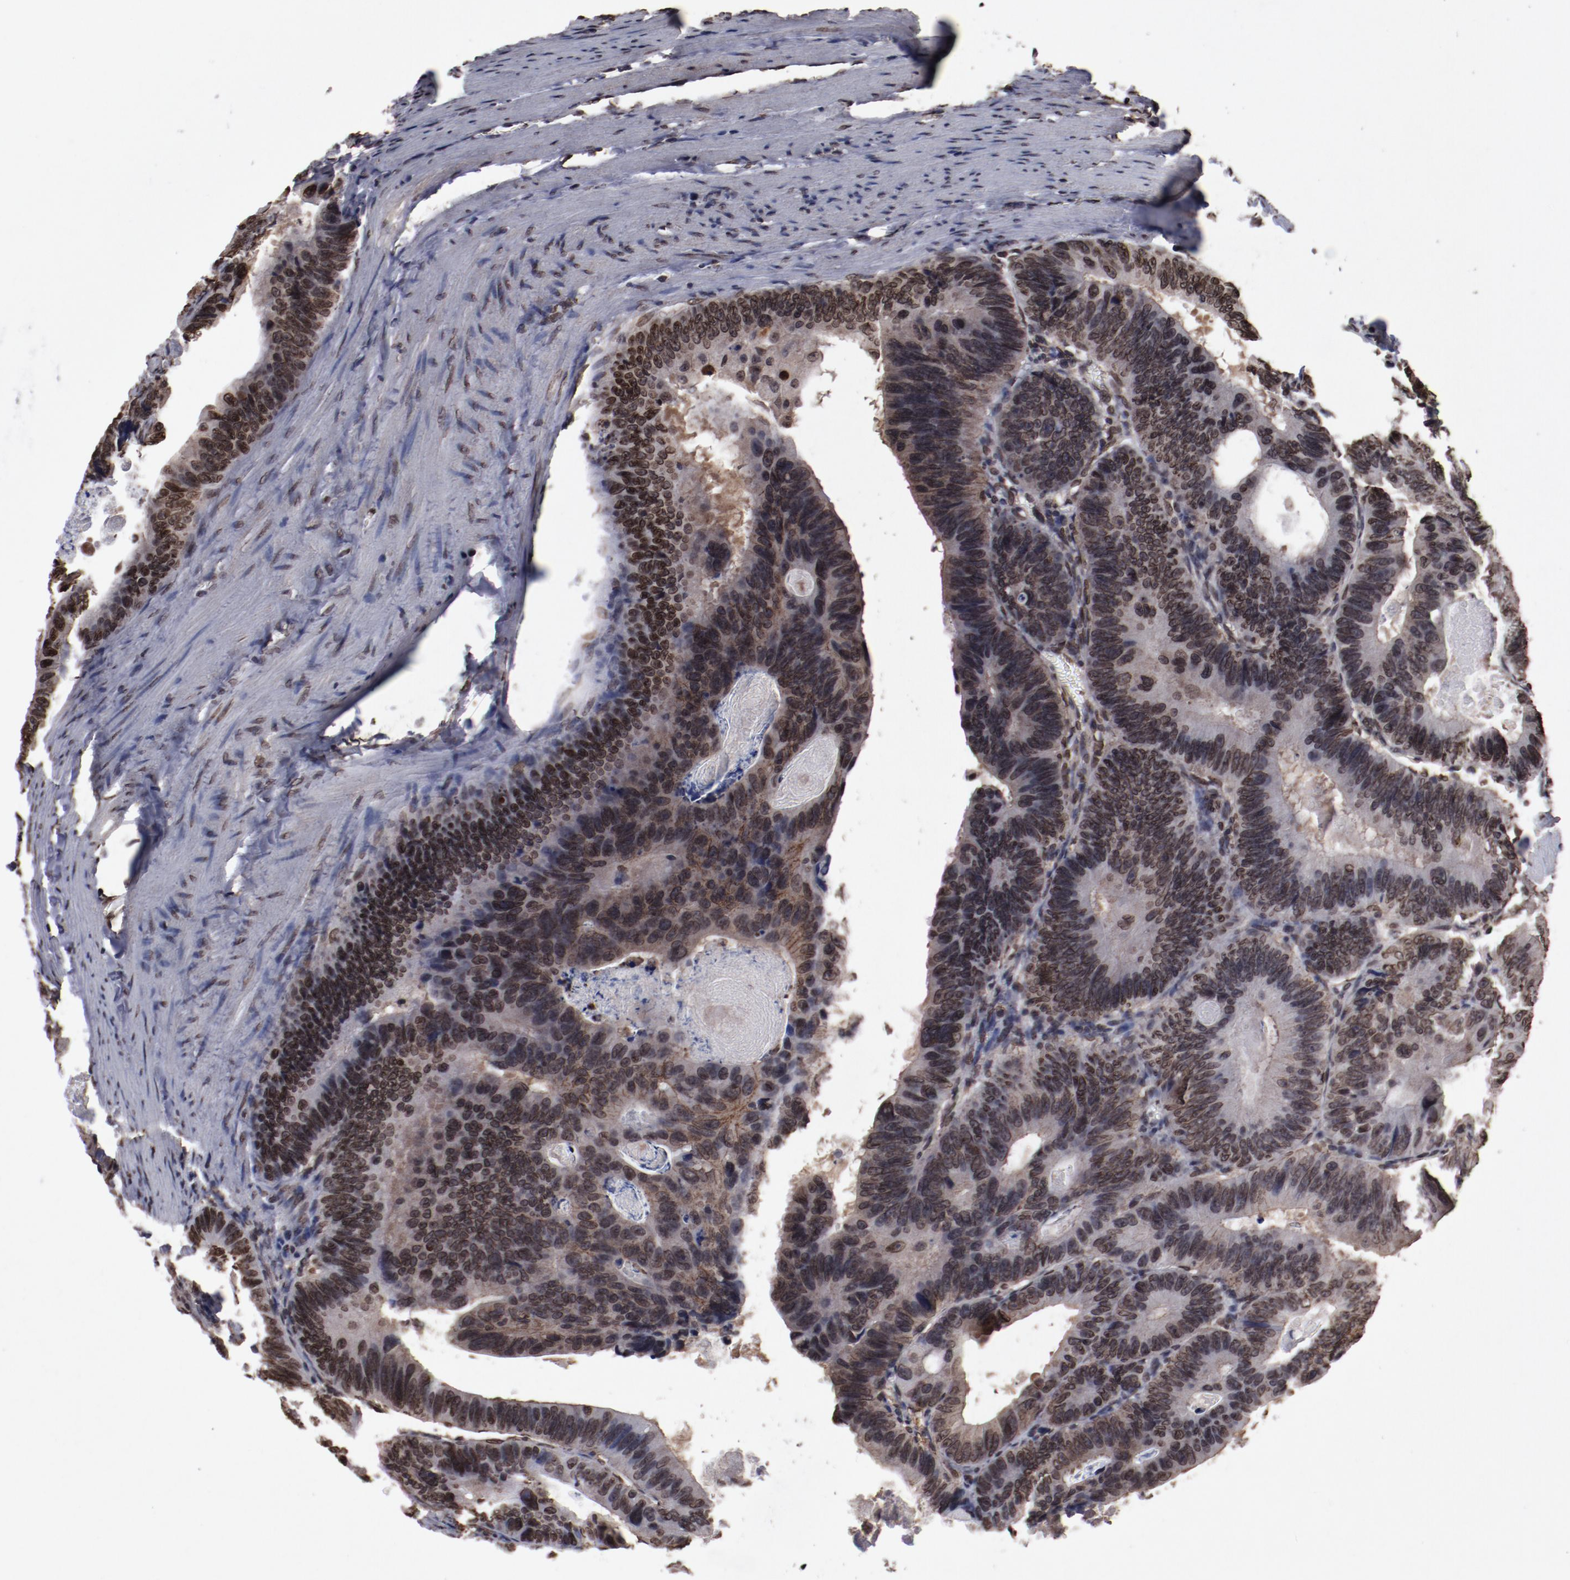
{"staining": {"intensity": "strong", "quantity": ">75%", "location": "nuclear"}, "tissue": "colorectal cancer", "cell_type": "Tumor cells", "image_type": "cancer", "snomed": [{"axis": "morphology", "description": "Adenocarcinoma, NOS"}, {"axis": "topography", "description": "Colon"}], "caption": "This micrograph shows immunohistochemistry staining of human adenocarcinoma (colorectal), with high strong nuclear staining in about >75% of tumor cells.", "gene": "AKT1", "patient": {"sex": "female", "age": 55}}